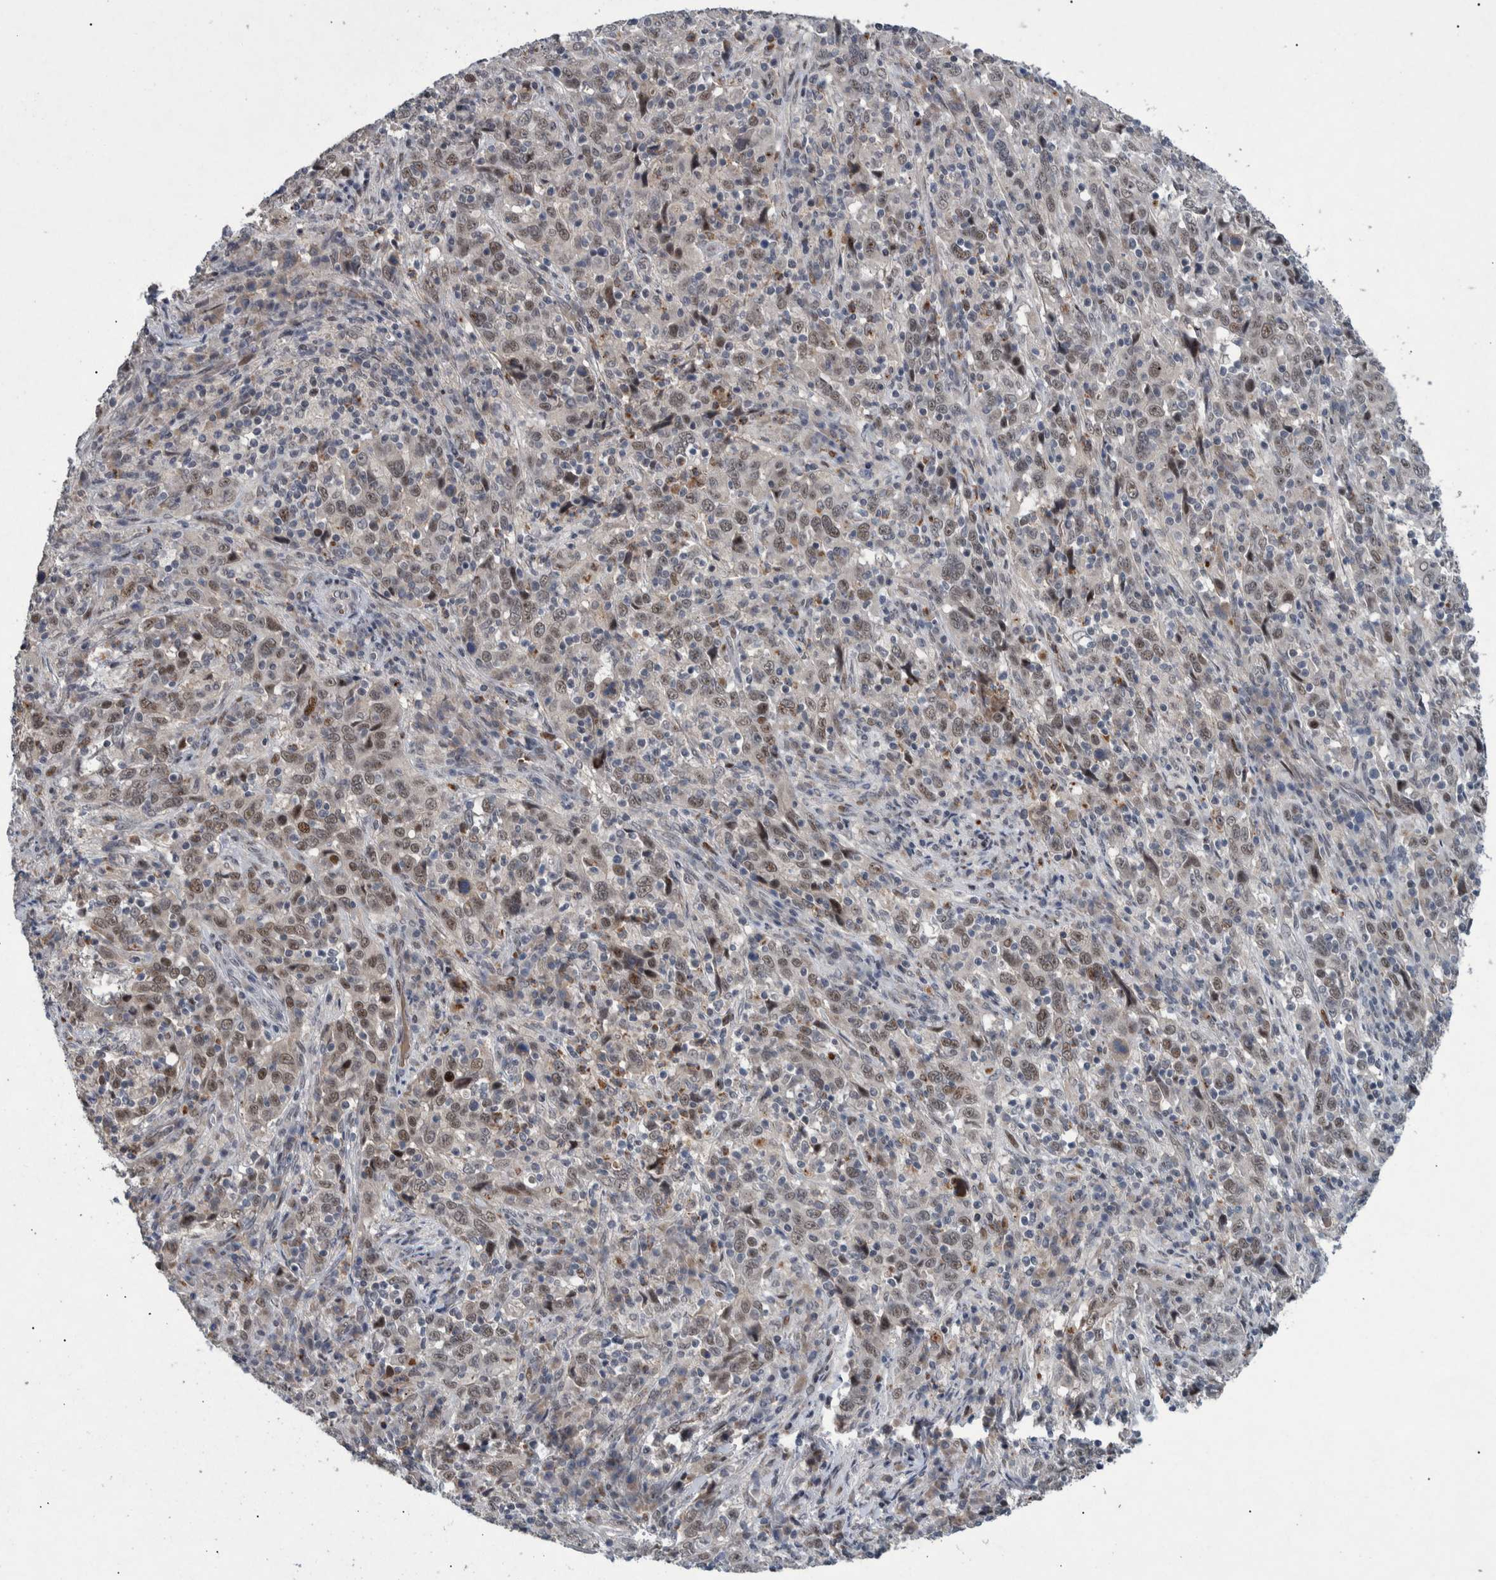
{"staining": {"intensity": "weak", "quantity": ">75%", "location": "nuclear"}, "tissue": "cervical cancer", "cell_type": "Tumor cells", "image_type": "cancer", "snomed": [{"axis": "morphology", "description": "Squamous cell carcinoma, NOS"}, {"axis": "topography", "description": "Cervix"}], "caption": "This is a photomicrograph of immunohistochemistry staining of cervical cancer, which shows weak expression in the nuclear of tumor cells.", "gene": "ESRP1", "patient": {"sex": "female", "age": 46}}